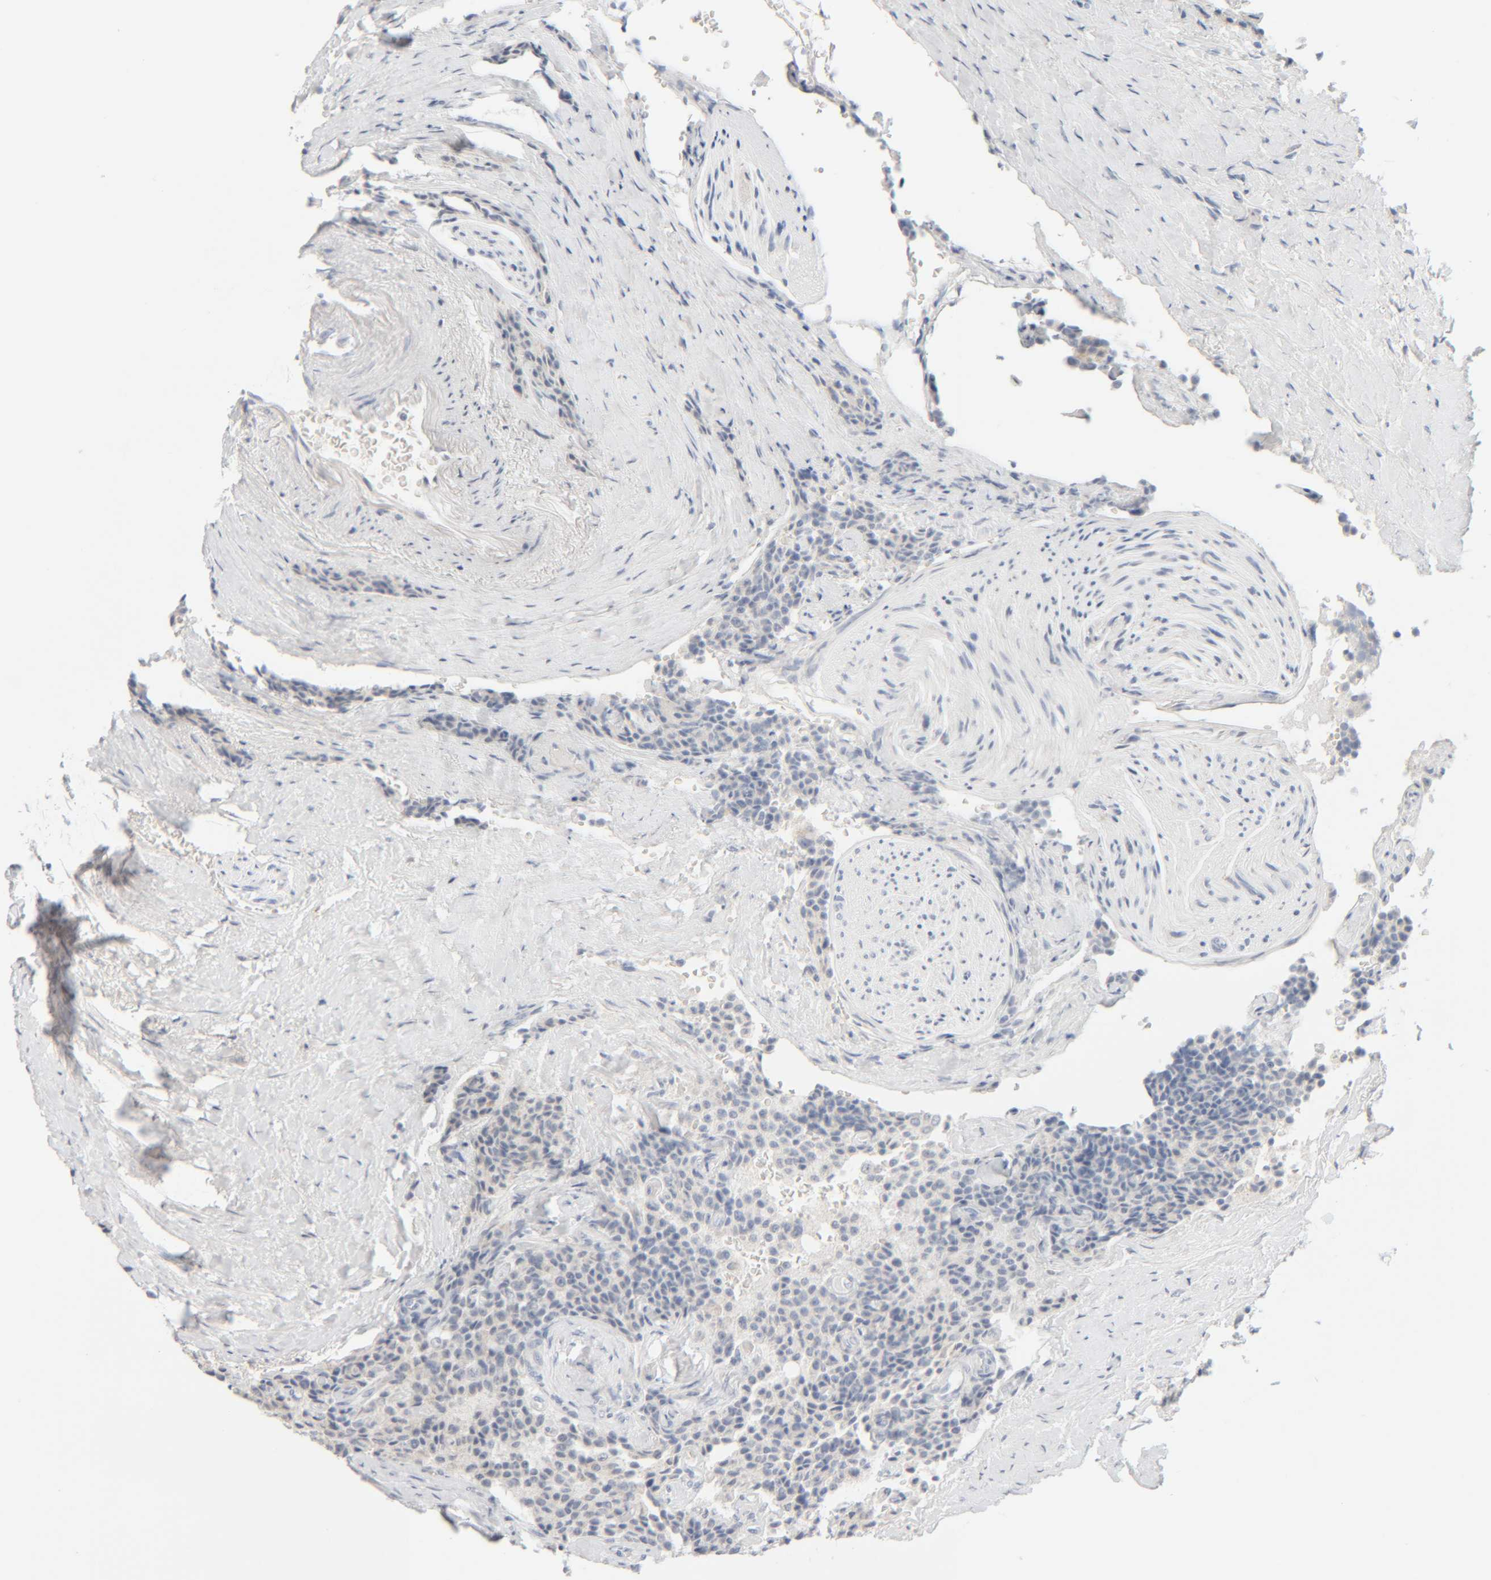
{"staining": {"intensity": "negative", "quantity": "none", "location": "none"}, "tissue": "carcinoid", "cell_type": "Tumor cells", "image_type": "cancer", "snomed": [{"axis": "morphology", "description": "Carcinoid, malignant, NOS"}, {"axis": "topography", "description": "Colon"}], "caption": "IHC photomicrograph of neoplastic tissue: carcinoid stained with DAB displays no significant protein expression in tumor cells. Nuclei are stained in blue.", "gene": "RIDA", "patient": {"sex": "female", "age": 61}}